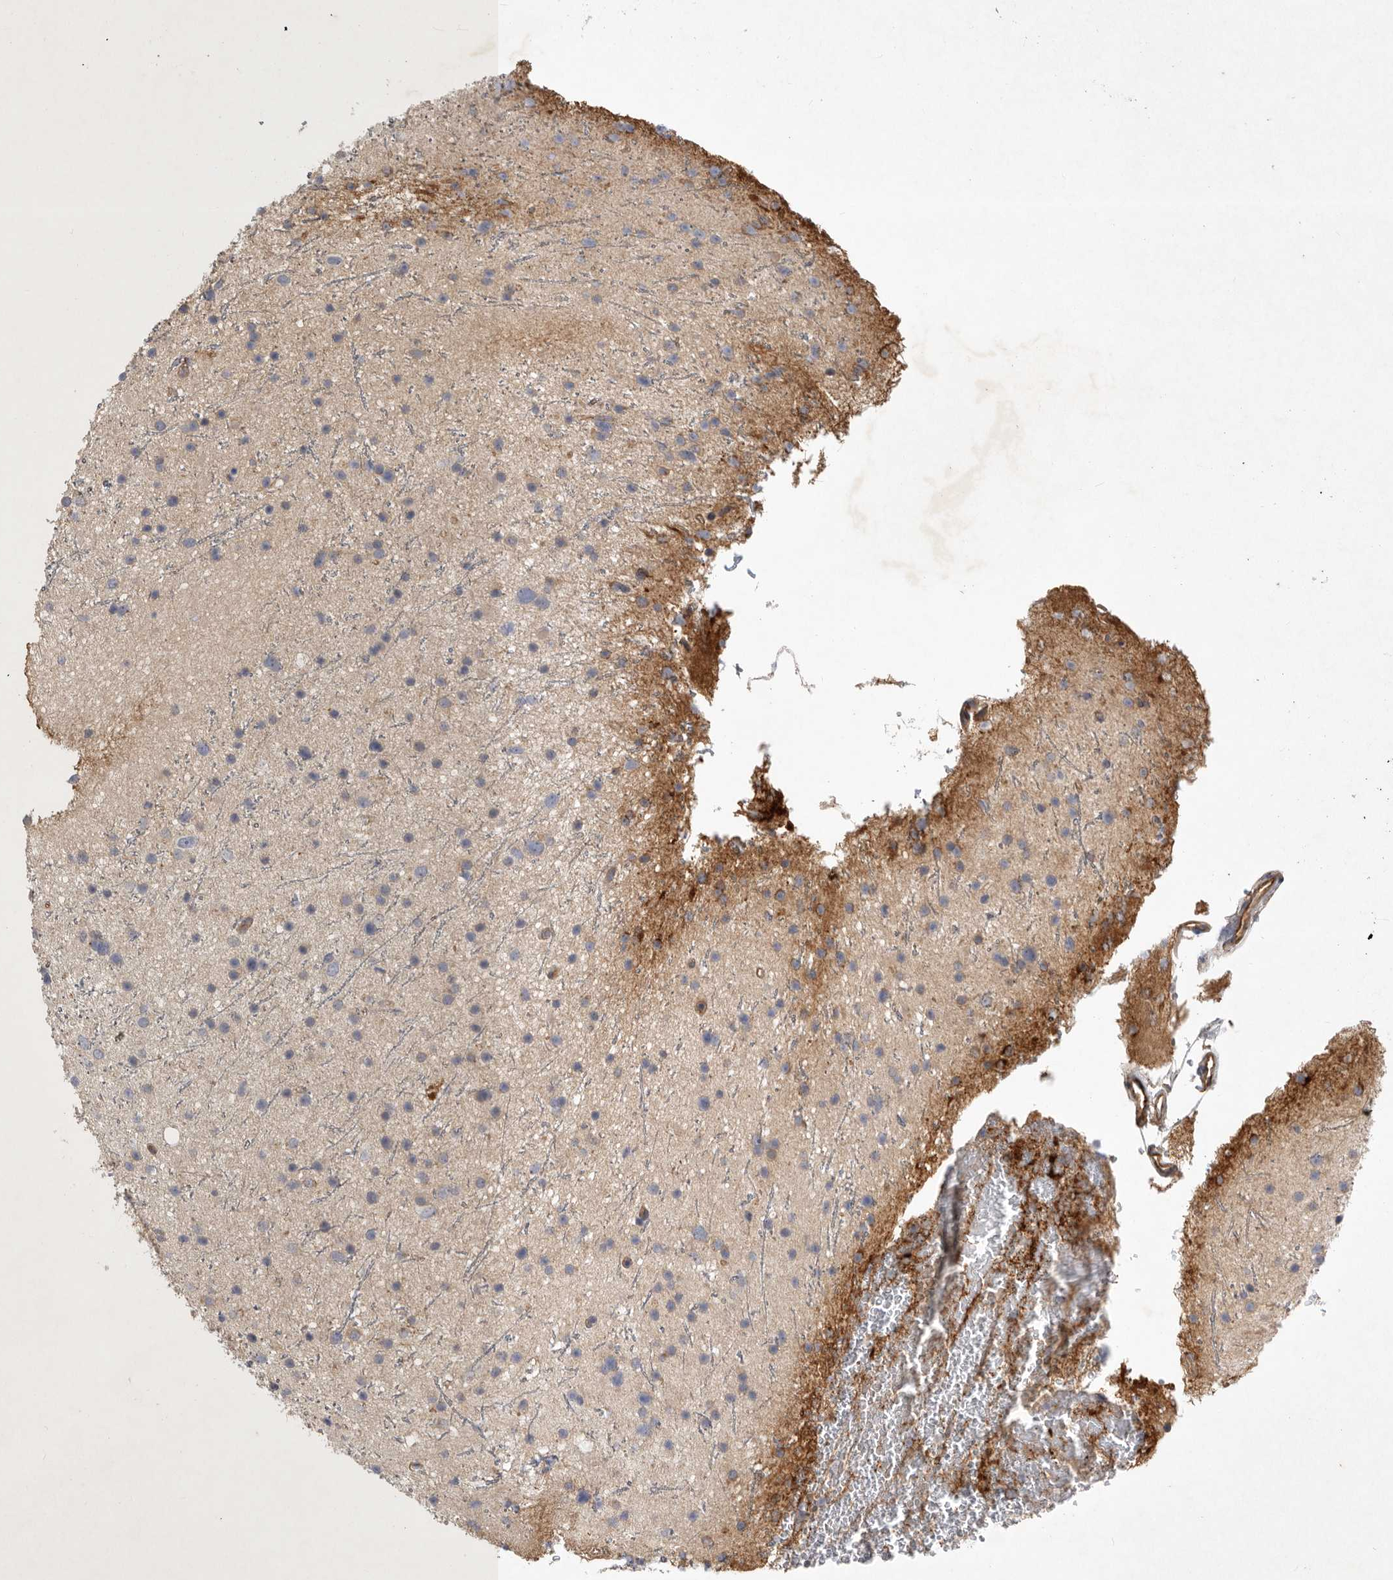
{"staining": {"intensity": "negative", "quantity": "none", "location": "none"}, "tissue": "glioma", "cell_type": "Tumor cells", "image_type": "cancer", "snomed": [{"axis": "morphology", "description": "Glioma, malignant, Low grade"}, {"axis": "topography", "description": "Cerebral cortex"}], "caption": "Immunohistochemistry of human malignant glioma (low-grade) shows no positivity in tumor cells.", "gene": "MLPH", "patient": {"sex": "female", "age": 39}}